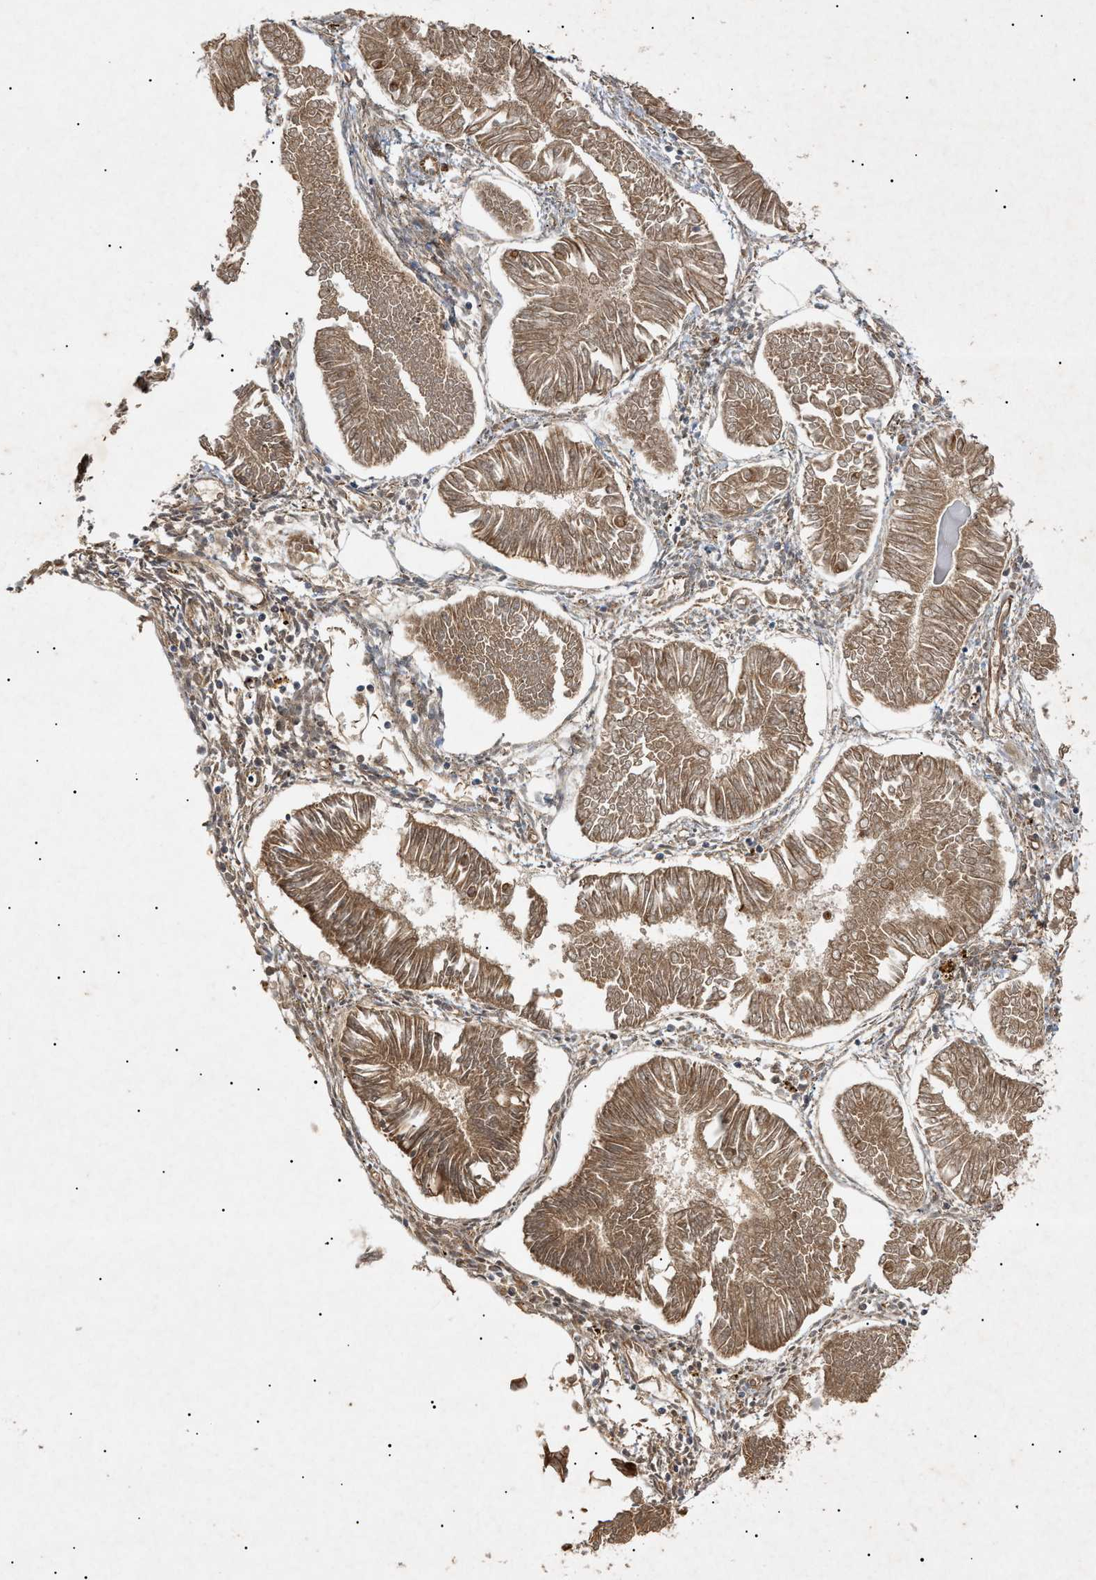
{"staining": {"intensity": "moderate", "quantity": ">75%", "location": "cytoplasmic/membranous"}, "tissue": "endometrial cancer", "cell_type": "Tumor cells", "image_type": "cancer", "snomed": [{"axis": "morphology", "description": "Adenocarcinoma, NOS"}, {"axis": "topography", "description": "Endometrium"}], "caption": "Endometrial adenocarcinoma stained with DAB IHC shows medium levels of moderate cytoplasmic/membranous positivity in approximately >75% of tumor cells. (DAB (3,3'-diaminobenzidine) IHC, brown staining for protein, blue staining for nuclei).", "gene": "MTCH1", "patient": {"sex": "female", "age": 53}}